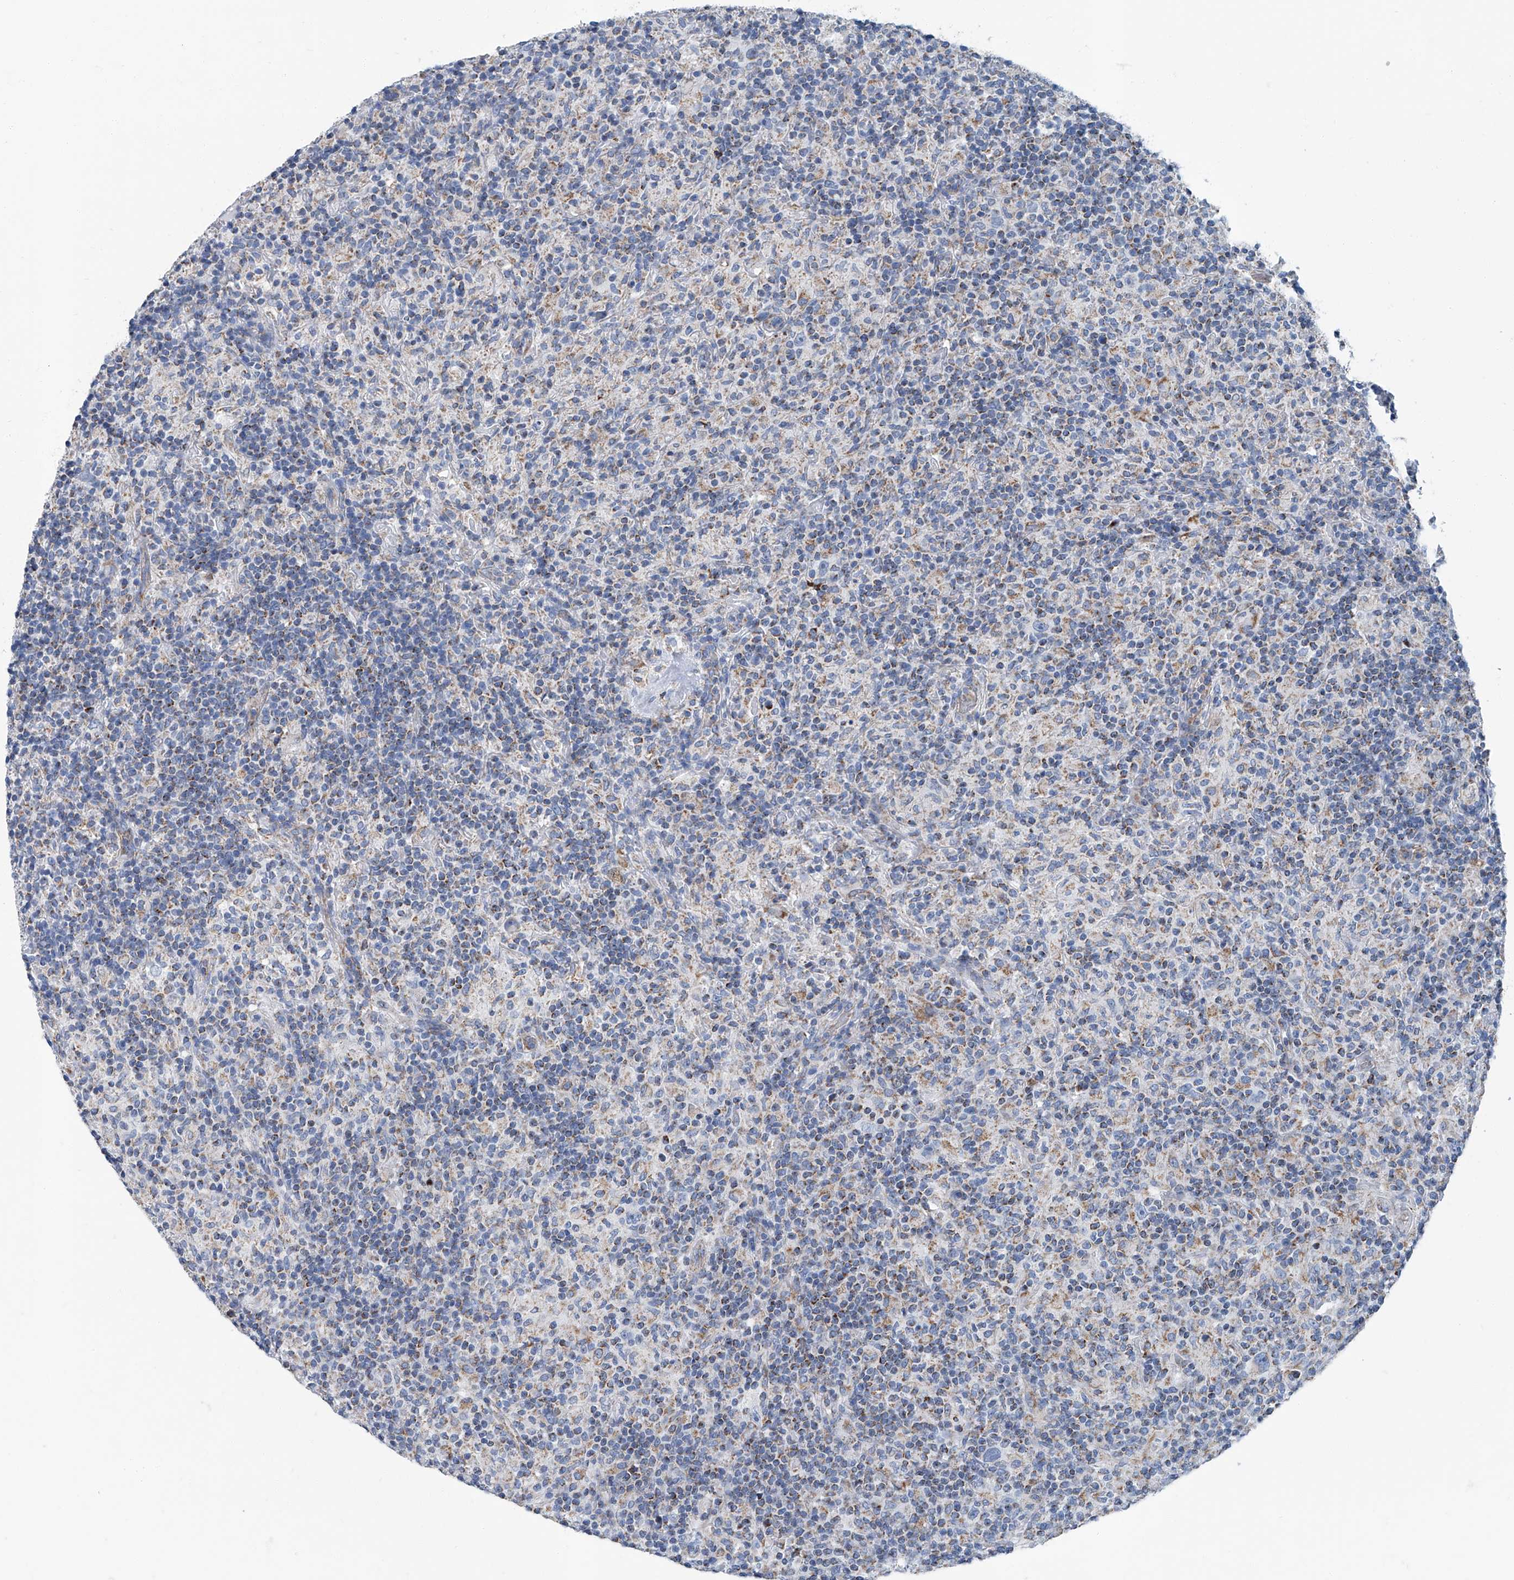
{"staining": {"intensity": "negative", "quantity": "none", "location": "none"}, "tissue": "lymphoma", "cell_type": "Tumor cells", "image_type": "cancer", "snomed": [{"axis": "morphology", "description": "Hodgkin's disease, NOS"}, {"axis": "topography", "description": "Lymph node"}], "caption": "Lymphoma was stained to show a protein in brown. There is no significant positivity in tumor cells. (DAB immunohistochemistry (IHC) visualized using brightfield microscopy, high magnification).", "gene": "MT-ND1", "patient": {"sex": "male", "age": 70}}